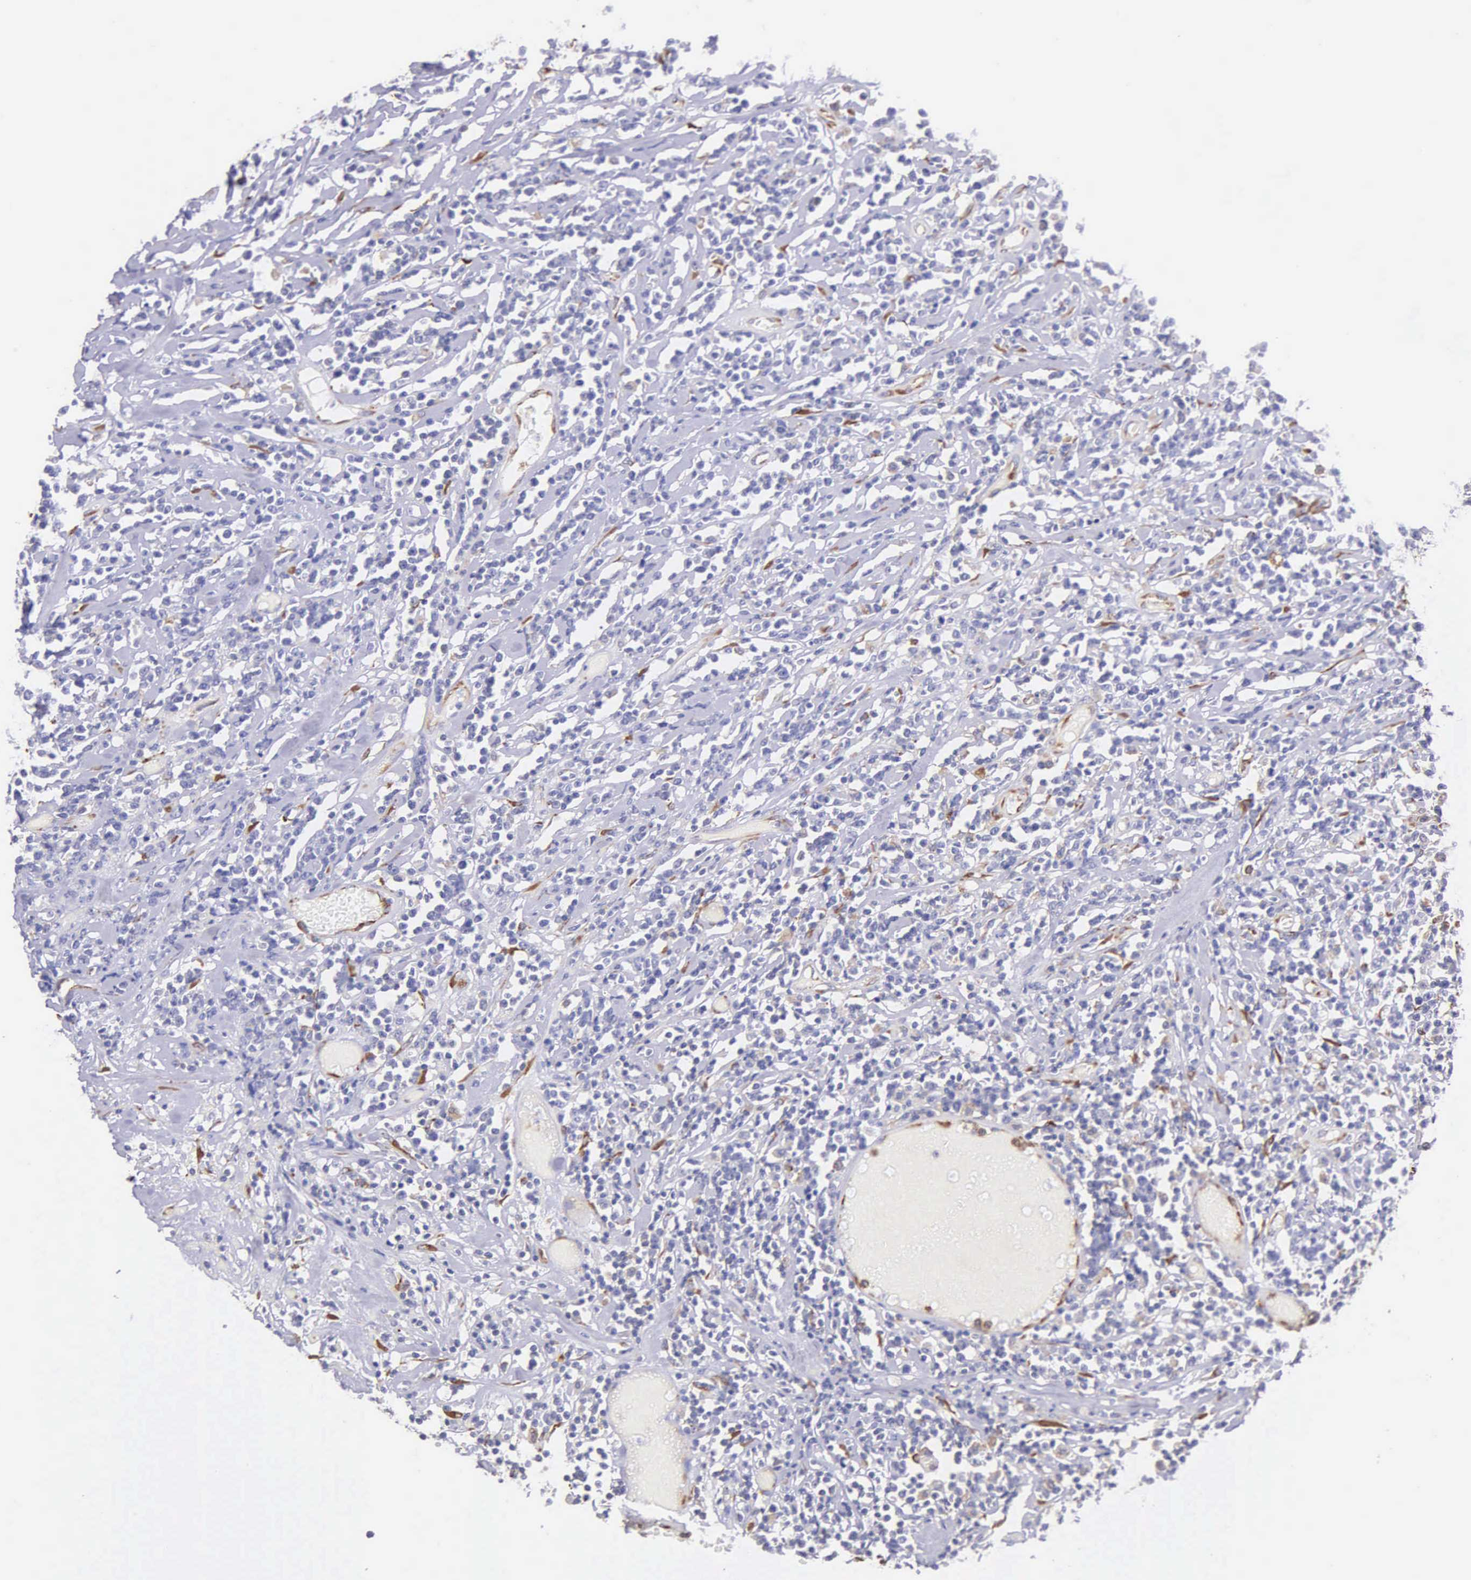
{"staining": {"intensity": "weak", "quantity": "<25%", "location": "cytoplasmic/membranous"}, "tissue": "lymphoma", "cell_type": "Tumor cells", "image_type": "cancer", "snomed": [{"axis": "morphology", "description": "Malignant lymphoma, non-Hodgkin's type, High grade"}, {"axis": "topography", "description": "Colon"}], "caption": "The immunohistochemistry image has no significant expression in tumor cells of lymphoma tissue. (DAB immunohistochemistry (IHC) visualized using brightfield microscopy, high magnification).", "gene": "CKAP4", "patient": {"sex": "male", "age": 82}}